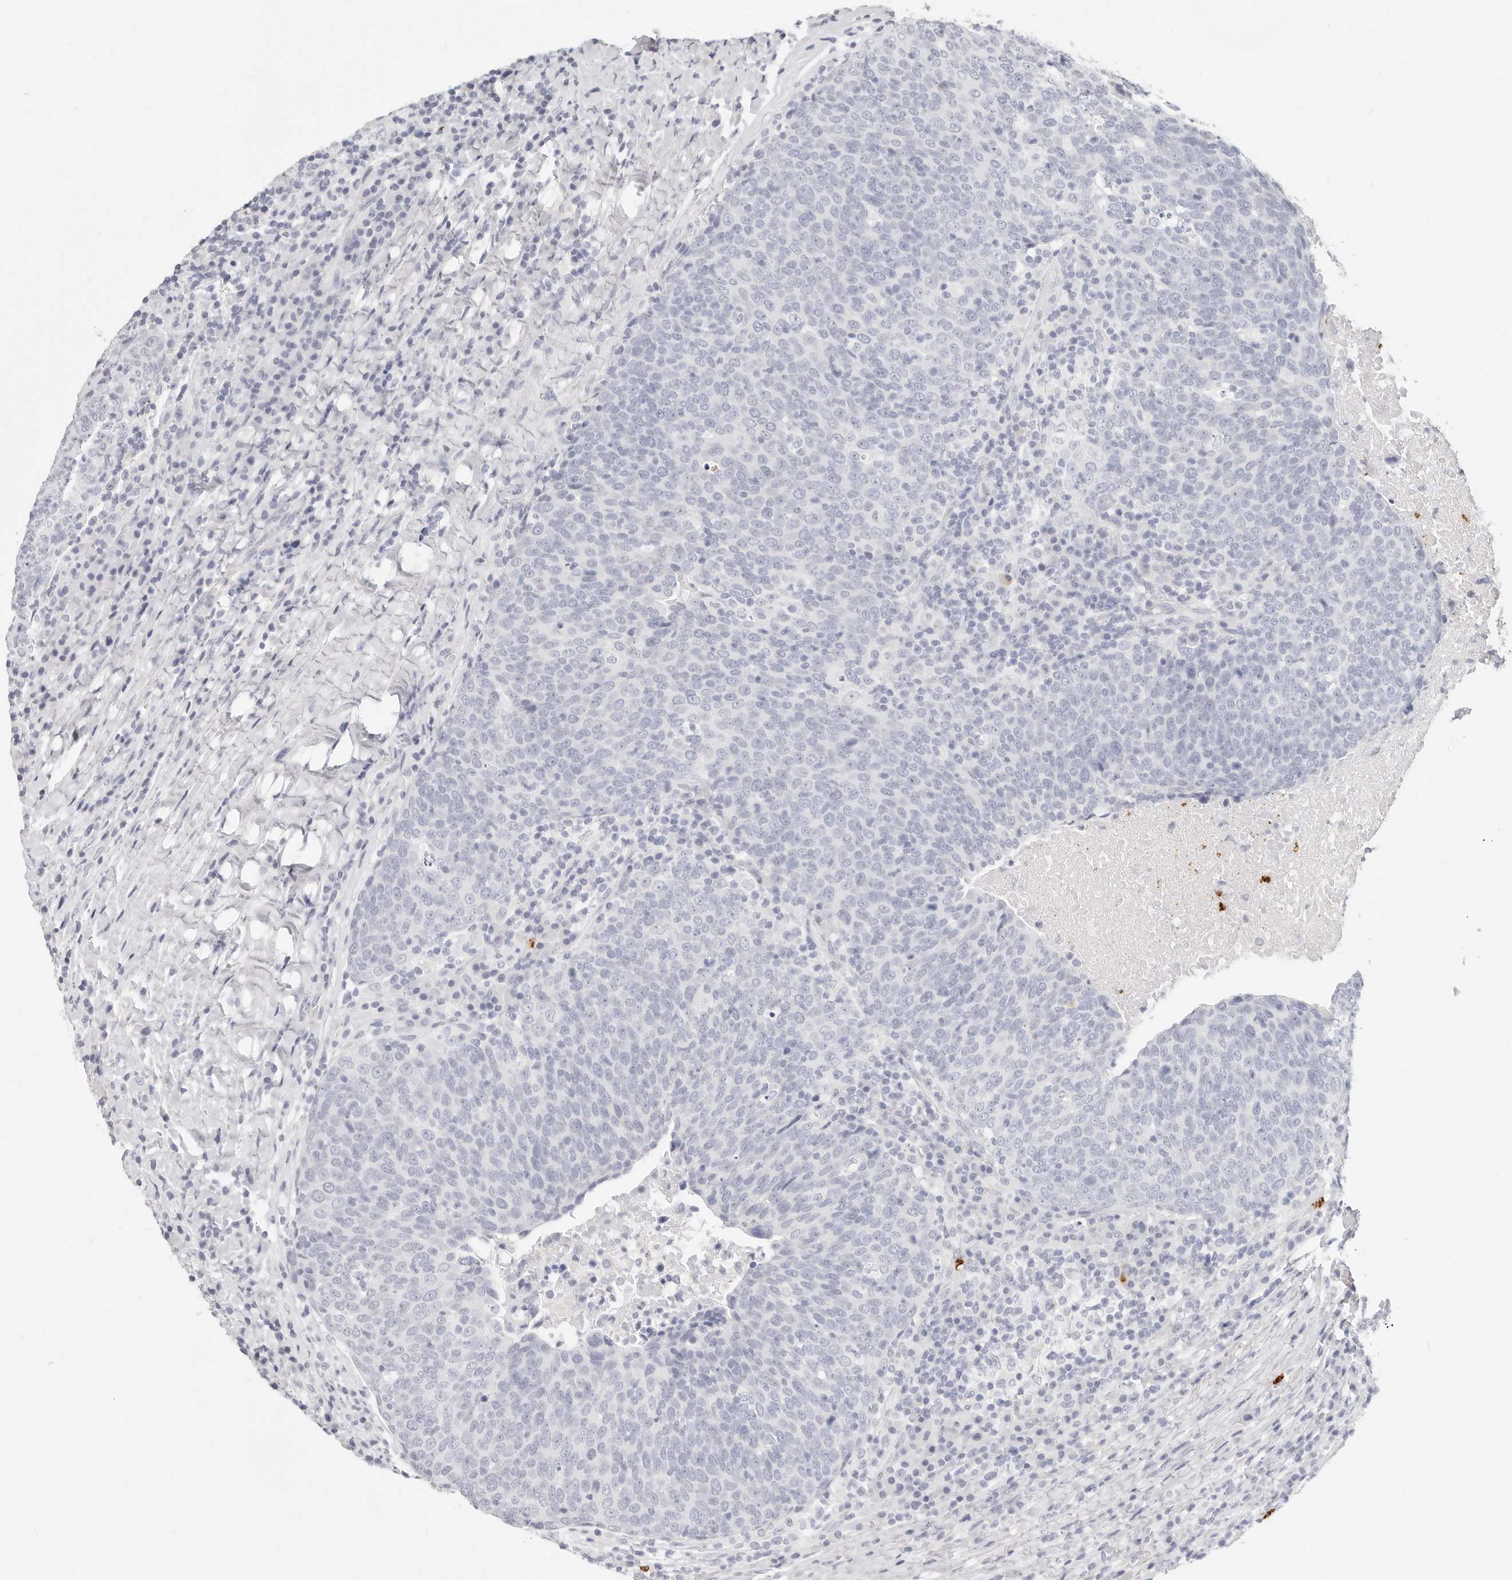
{"staining": {"intensity": "negative", "quantity": "none", "location": "none"}, "tissue": "head and neck cancer", "cell_type": "Tumor cells", "image_type": "cancer", "snomed": [{"axis": "morphology", "description": "Squamous cell carcinoma, NOS"}, {"axis": "morphology", "description": "Squamous cell carcinoma, metastatic, NOS"}, {"axis": "topography", "description": "Lymph node"}, {"axis": "topography", "description": "Head-Neck"}], "caption": "Protein analysis of squamous cell carcinoma (head and neck) reveals no significant expression in tumor cells.", "gene": "CAMP", "patient": {"sex": "male", "age": 62}}